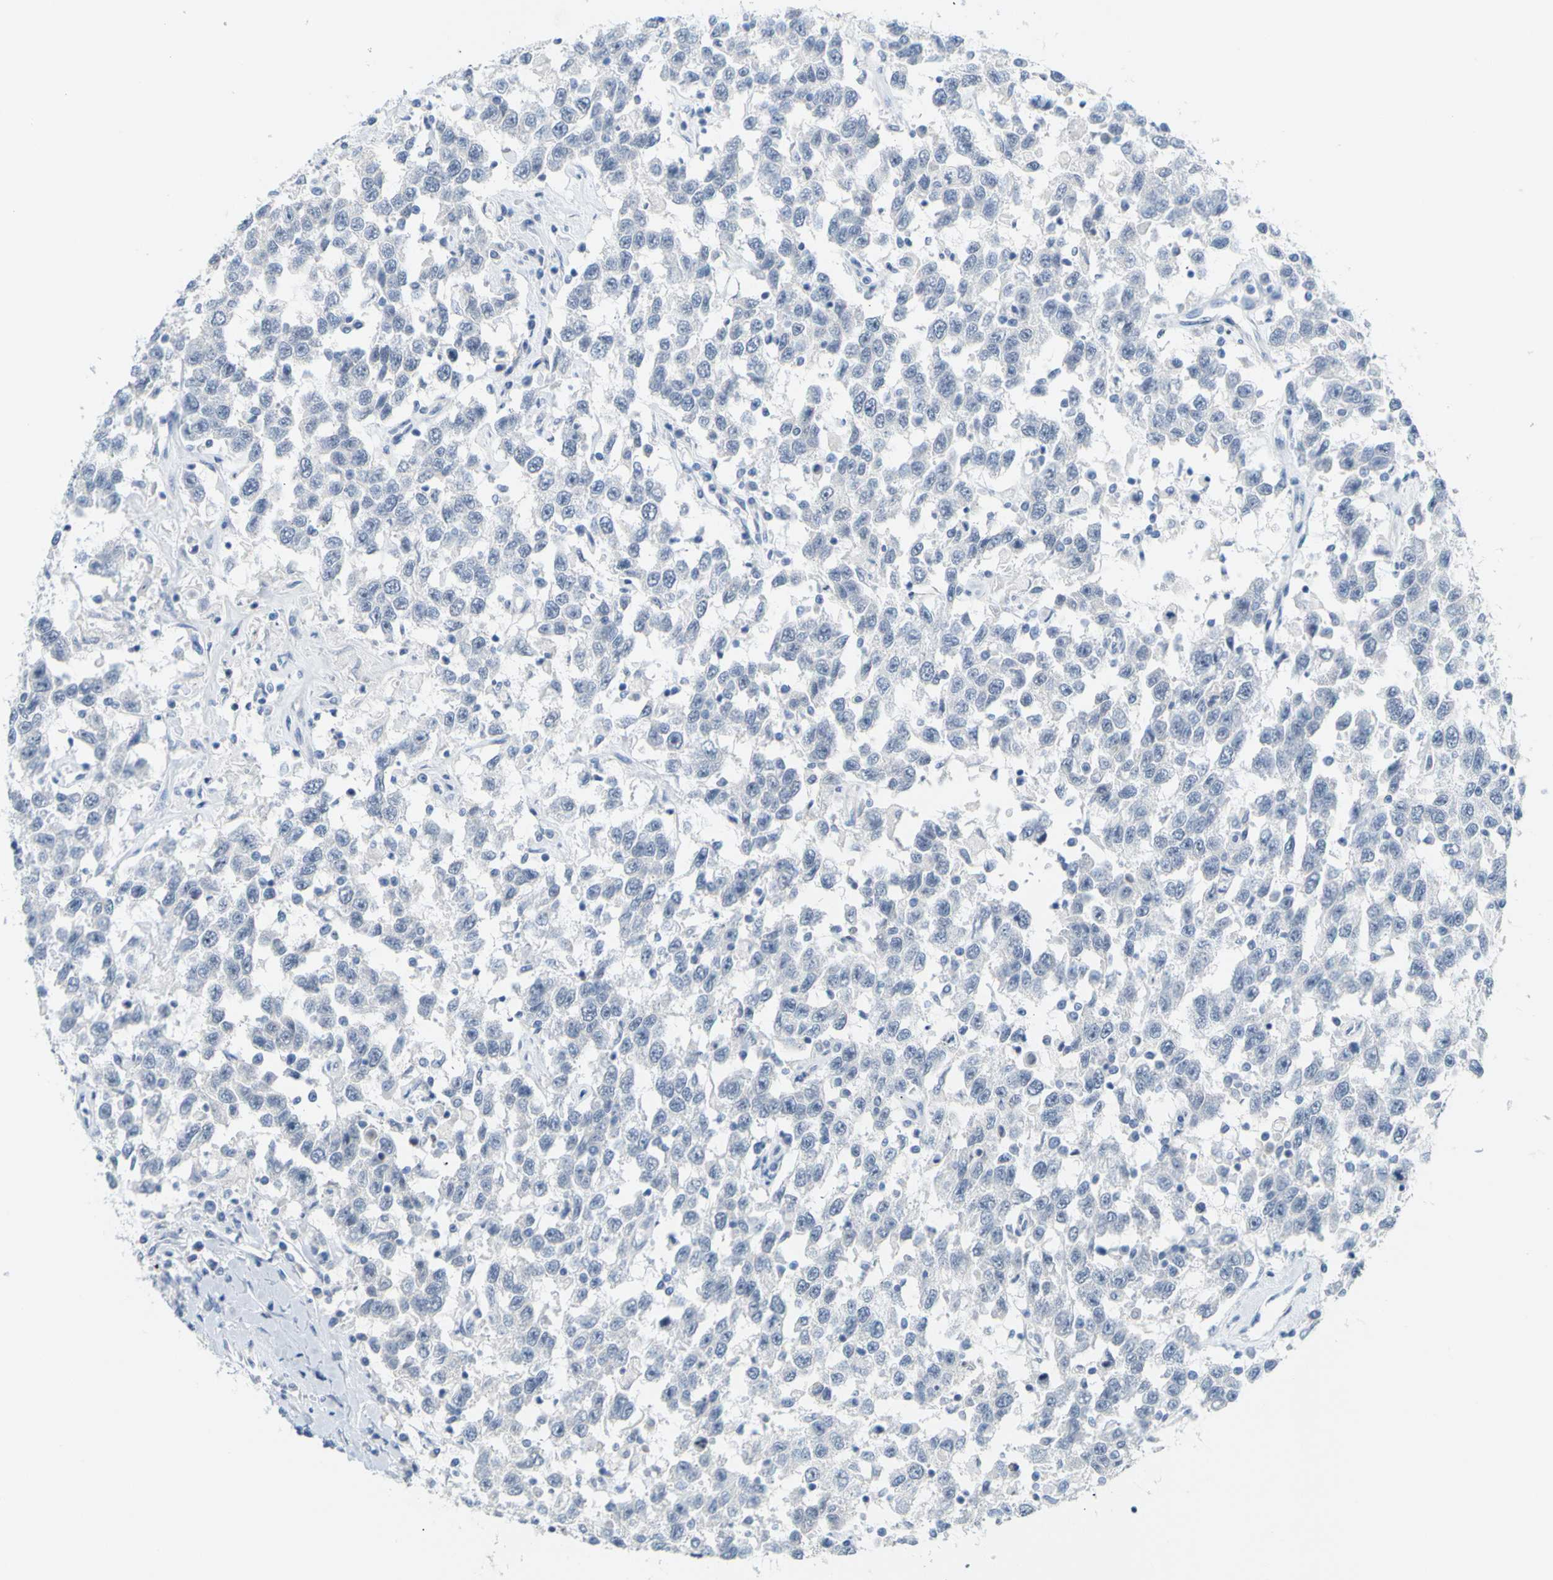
{"staining": {"intensity": "negative", "quantity": "none", "location": "none"}, "tissue": "testis cancer", "cell_type": "Tumor cells", "image_type": "cancer", "snomed": [{"axis": "morphology", "description": "Seminoma, NOS"}, {"axis": "topography", "description": "Testis"}], "caption": "A micrograph of testis seminoma stained for a protein displays no brown staining in tumor cells.", "gene": "OPN1SW", "patient": {"sex": "male", "age": 41}}